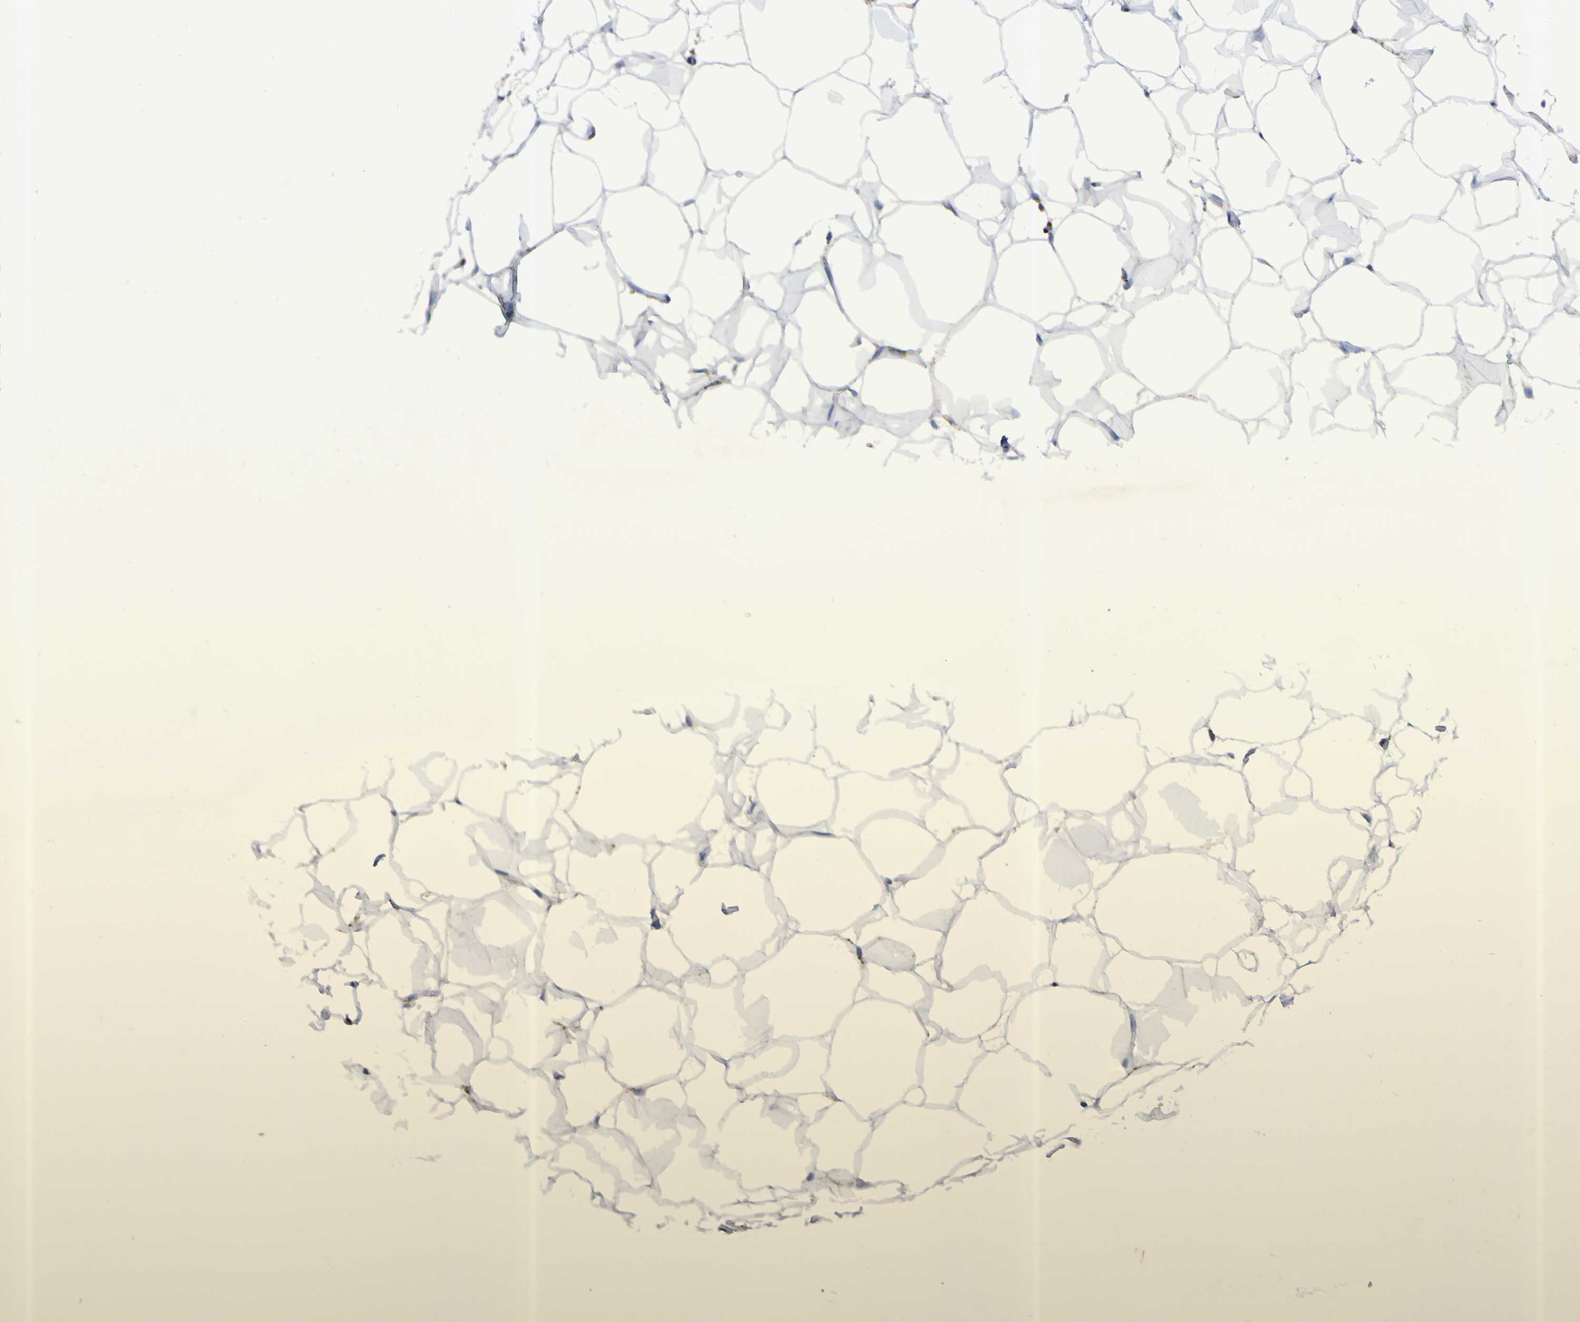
{"staining": {"intensity": "negative", "quantity": "none", "location": "none"}, "tissue": "adipose tissue", "cell_type": "Adipocytes", "image_type": "normal", "snomed": [{"axis": "morphology", "description": "Normal tissue, NOS"}, {"axis": "topography", "description": "Breast"}, {"axis": "topography", "description": "Adipose tissue"}], "caption": "DAB (3,3'-diaminobenzidine) immunohistochemical staining of benign human adipose tissue reveals no significant staining in adipocytes. (Stains: DAB immunohistochemistry (IHC) with hematoxylin counter stain, Microscopy: brightfield microscopy at high magnification).", "gene": "TPH1", "patient": {"sex": "female", "age": 25}}